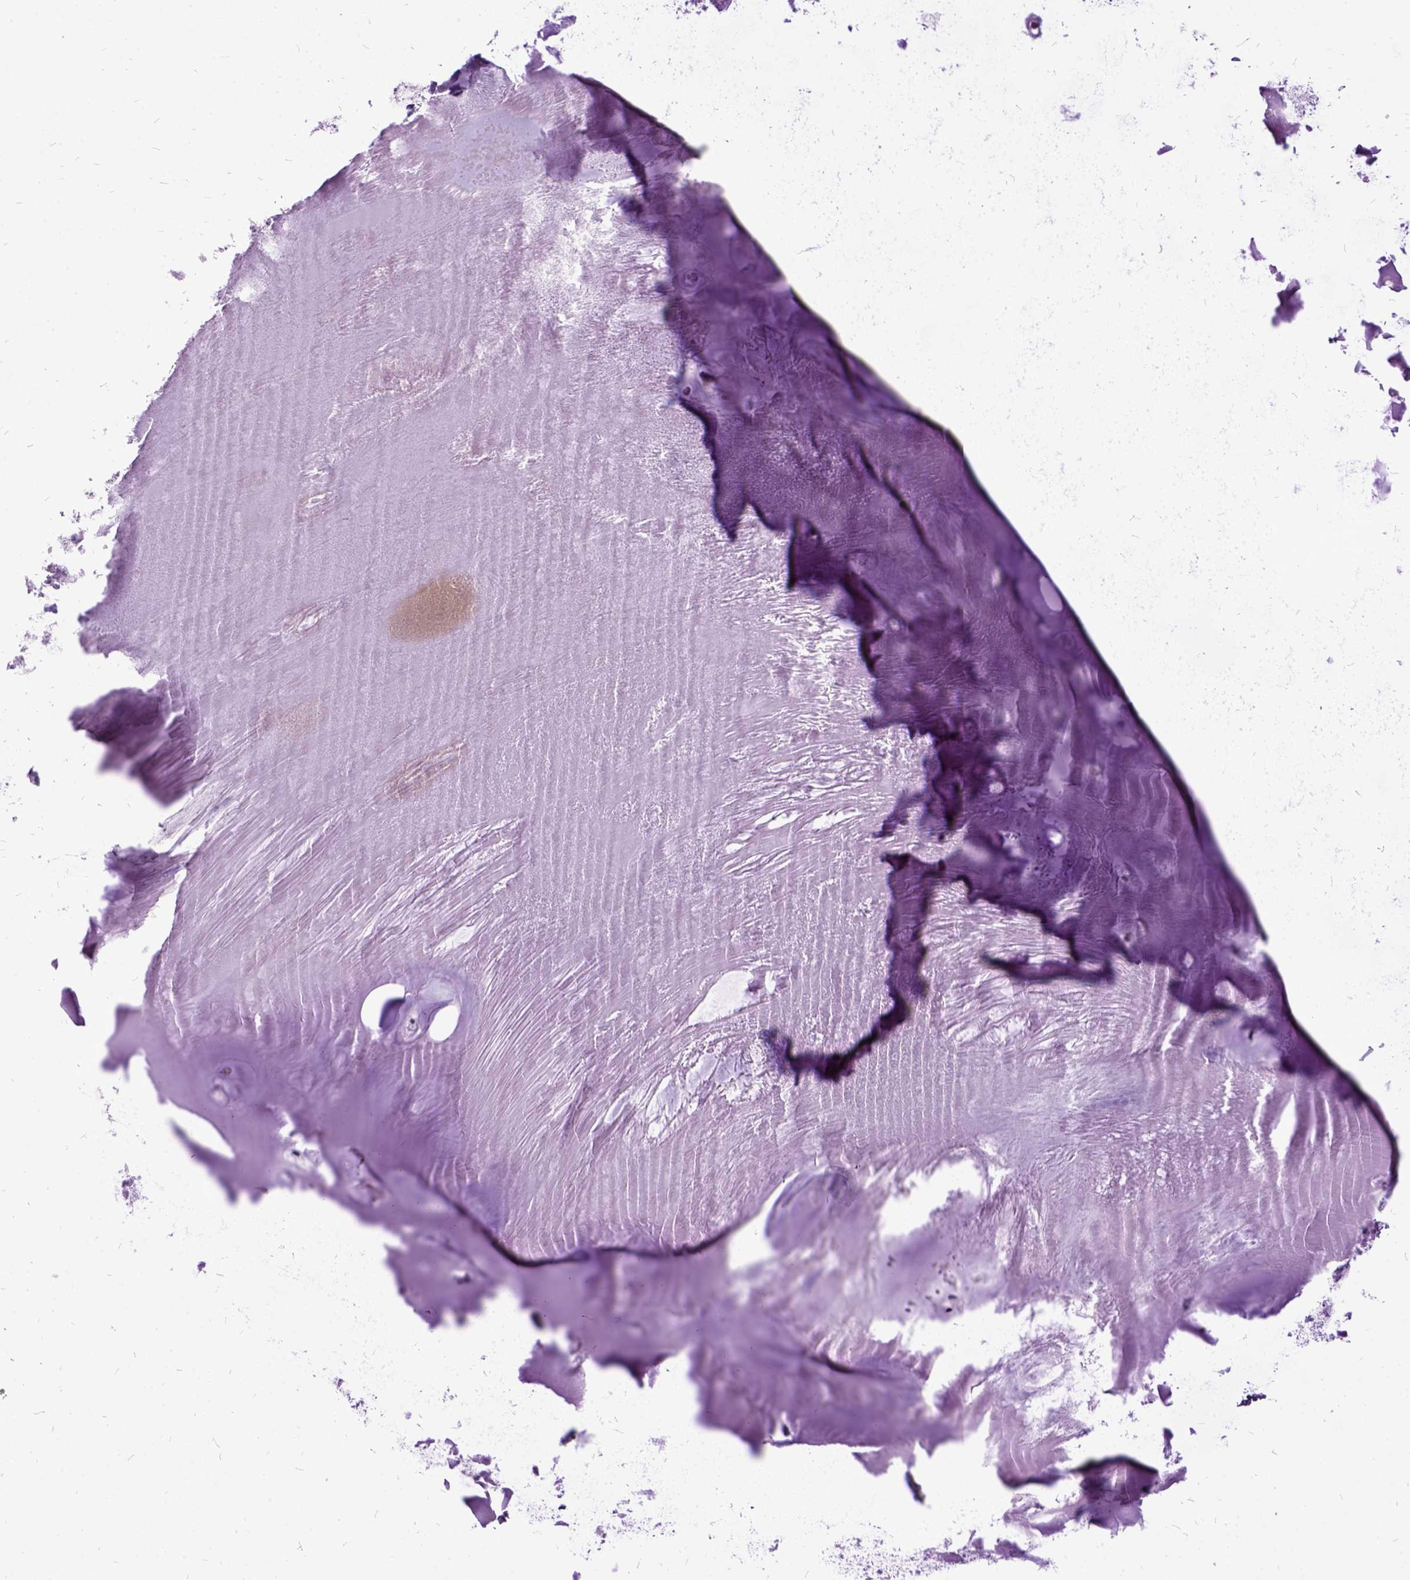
{"staining": {"intensity": "negative", "quantity": "none", "location": "none"}, "tissue": "soft tissue", "cell_type": "Chondrocytes", "image_type": "normal", "snomed": [{"axis": "morphology", "description": "Normal tissue, NOS"}, {"axis": "morphology", "description": "Squamous cell carcinoma, NOS"}, {"axis": "topography", "description": "Cartilage tissue"}, {"axis": "topography", "description": "Bronchus"}, {"axis": "topography", "description": "Lung"}], "caption": "Chondrocytes show no significant protein staining in normal soft tissue.", "gene": "MME", "patient": {"sex": "male", "age": 66}}